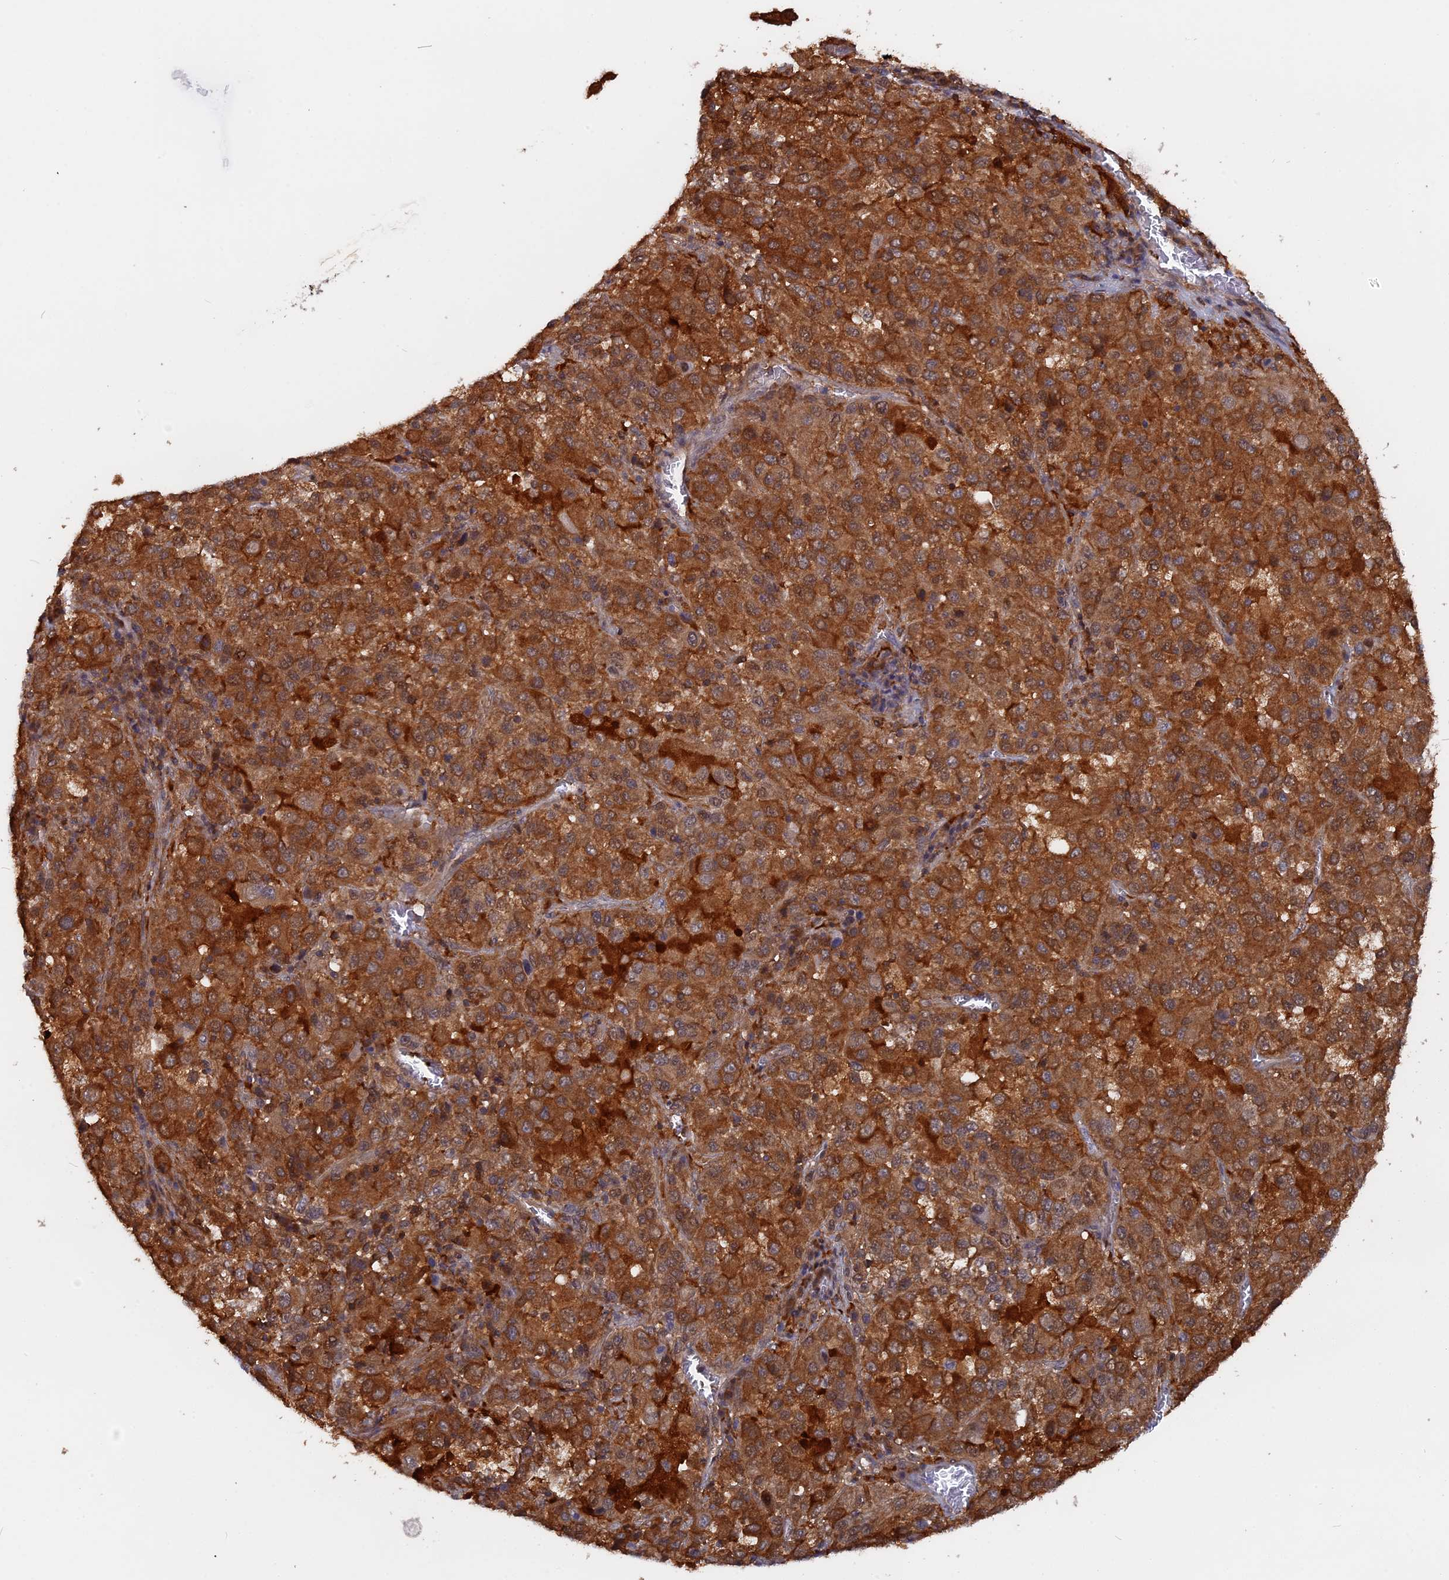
{"staining": {"intensity": "strong", "quantity": ">75%", "location": "cytoplasmic/membranous"}, "tissue": "melanoma", "cell_type": "Tumor cells", "image_type": "cancer", "snomed": [{"axis": "morphology", "description": "Malignant melanoma, Metastatic site"}, {"axis": "topography", "description": "Lung"}], "caption": "Human malignant melanoma (metastatic site) stained with a protein marker displays strong staining in tumor cells.", "gene": "BLVRA", "patient": {"sex": "male", "age": 64}}